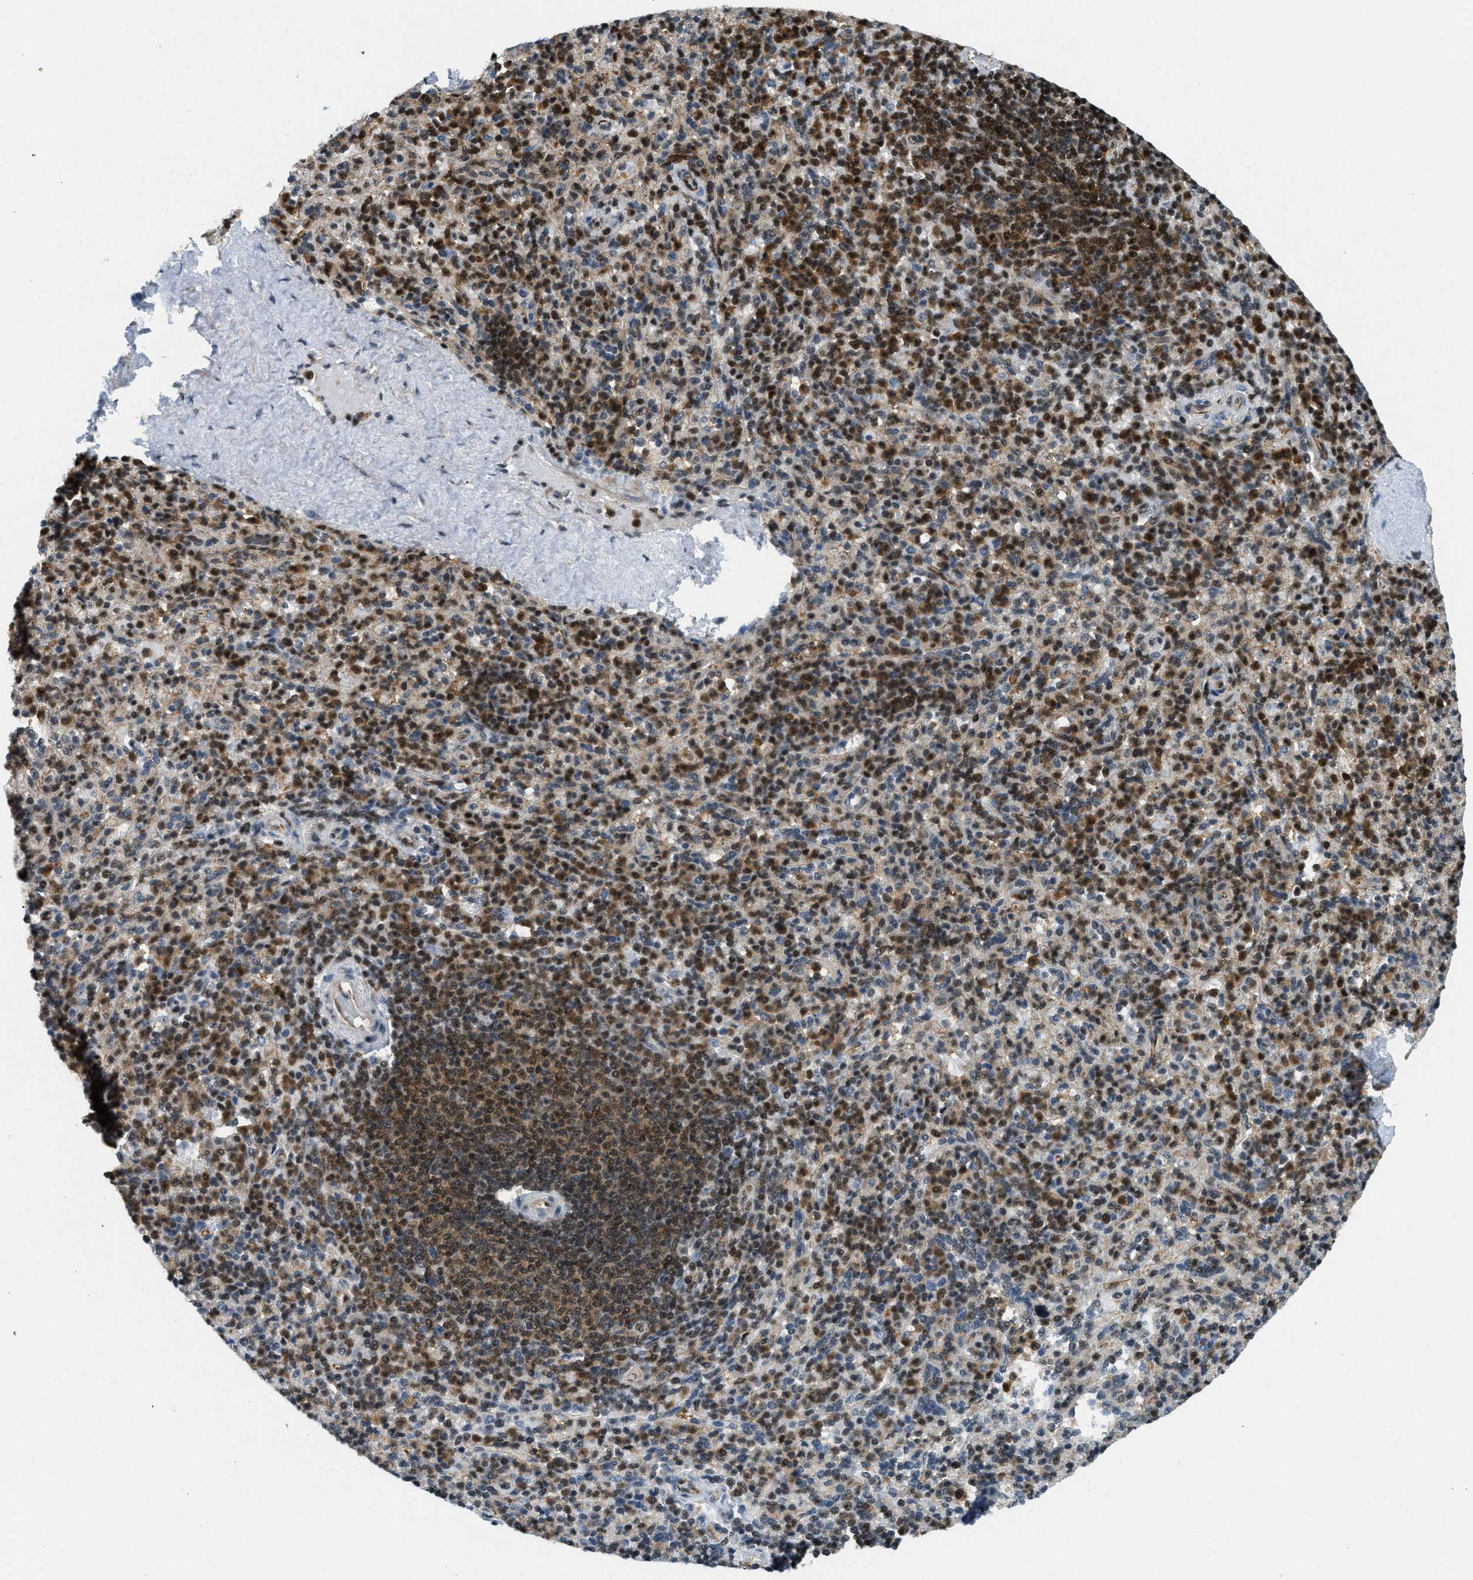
{"staining": {"intensity": "strong", "quantity": "25%-75%", "location": "cytoplasmic/membranous,nuclear"}, "tissue": "spleen", "cell_type": "Cells in red pulp", "image_type": "normal", "snomed": [{"axis": "morphology", "description": "Normal tissue, NOS"}, {"axis": "topography", "description": "Spleen"}], "caption": "Unremarkable spleen reveals strong cytoplasmic/membranous,nuclear expression in about 25%-75% of cells in red pulp Immunohistochemistry stains the protein in brown and the nuclei are stained blue..", "gene": "E2F1", "patient": {"sex": "male", "age": 36}}